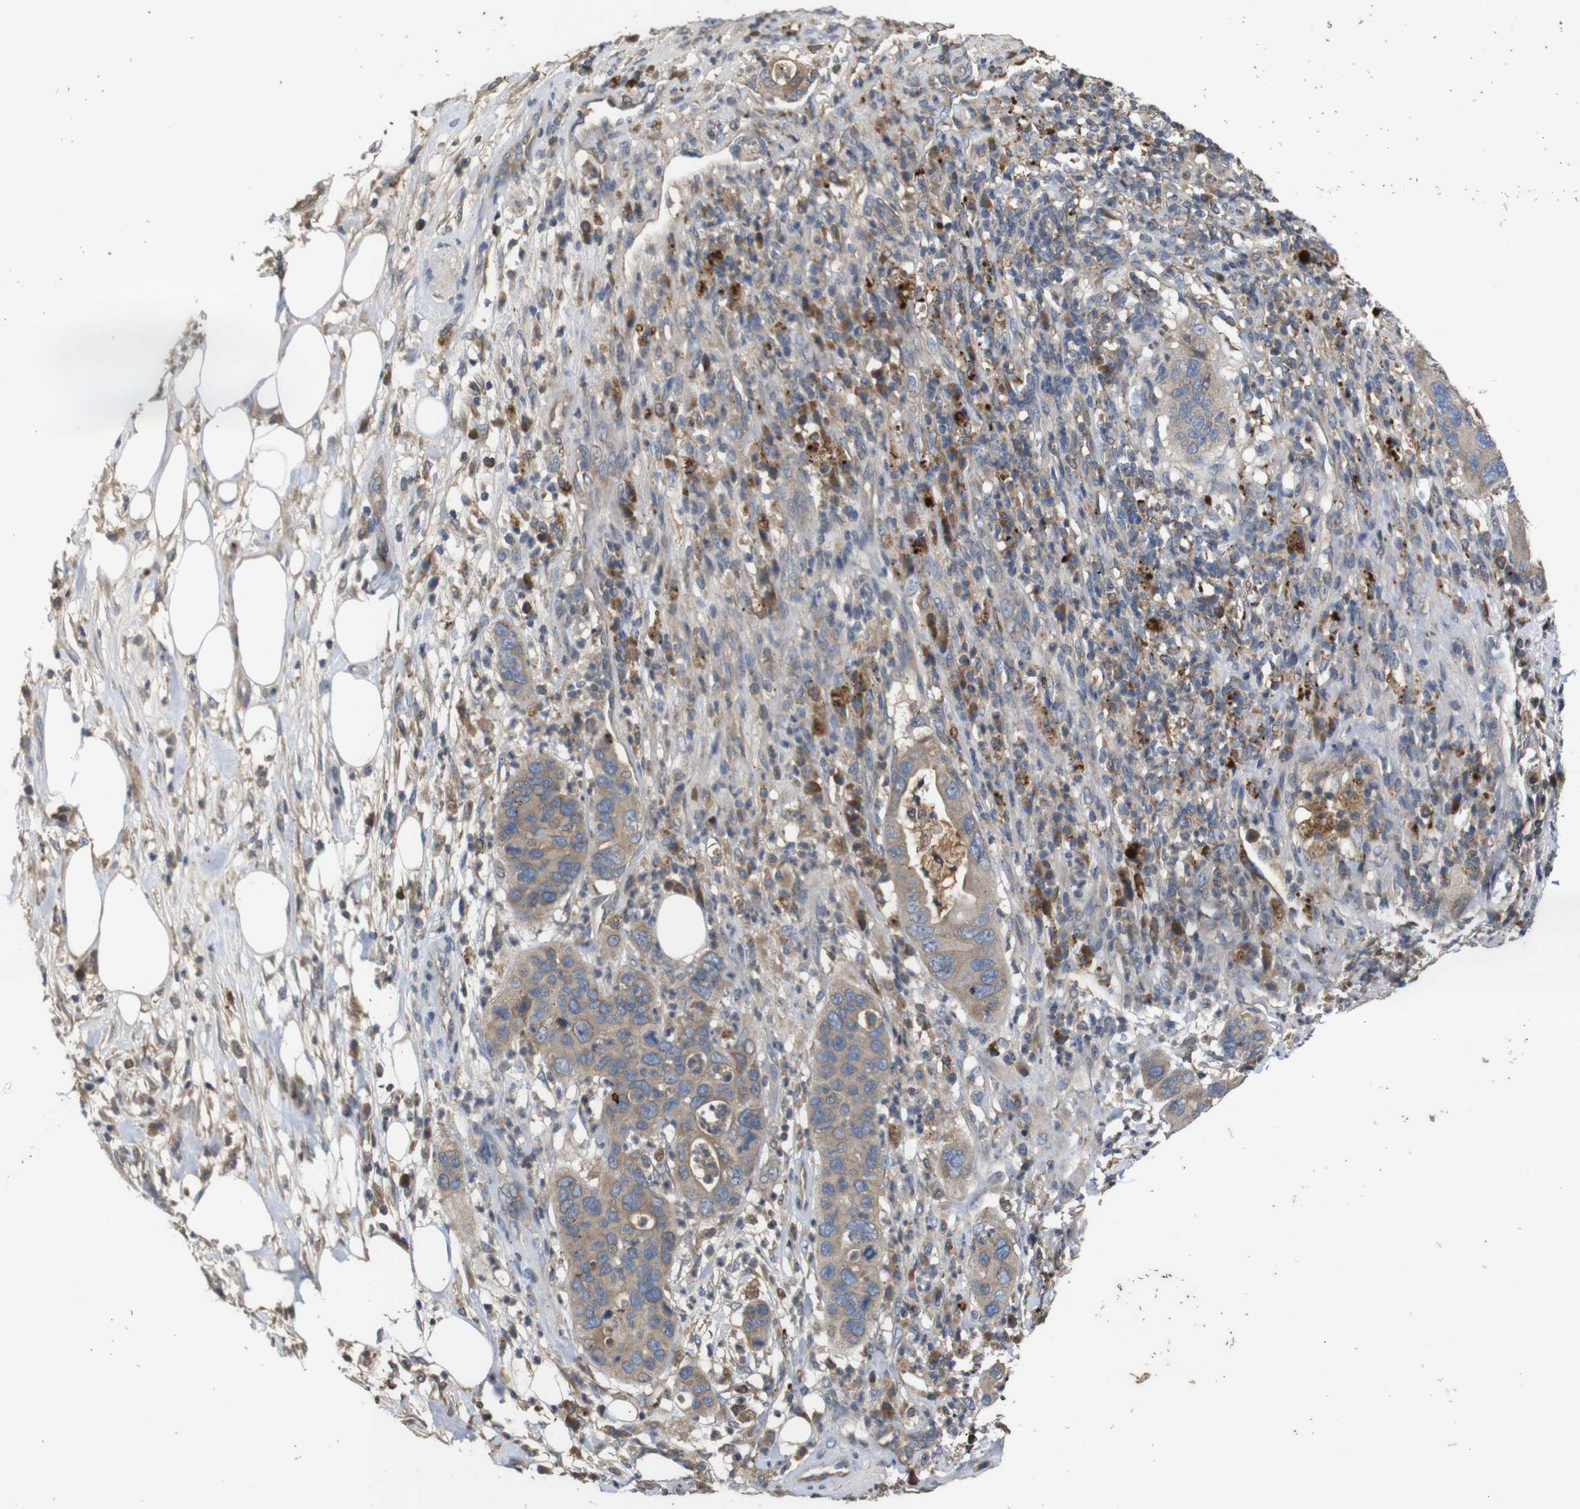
{"staining": {"intensity": "weak", "quantity": ">75%", "location": "cytoplasmic/membranous"}, "tissue": "pancreatic cancer", "cell_type": "Tumor cells", "image_type": "cancer", "snomed": [{"axis": "morphology", "description": "Adenocarcinoma, NOS"}, {"axis": "topography", "description": "Pancreas"}], "caption": "This micrograph shows immunohistochemistry (IHC) staining of human pancreatic cancer, with low weak cytoplasmic/membranous expression in approximately >75% of tumor cells.", "gene": "PTPN1", "patient": {"sex": "female", "age": 71}}